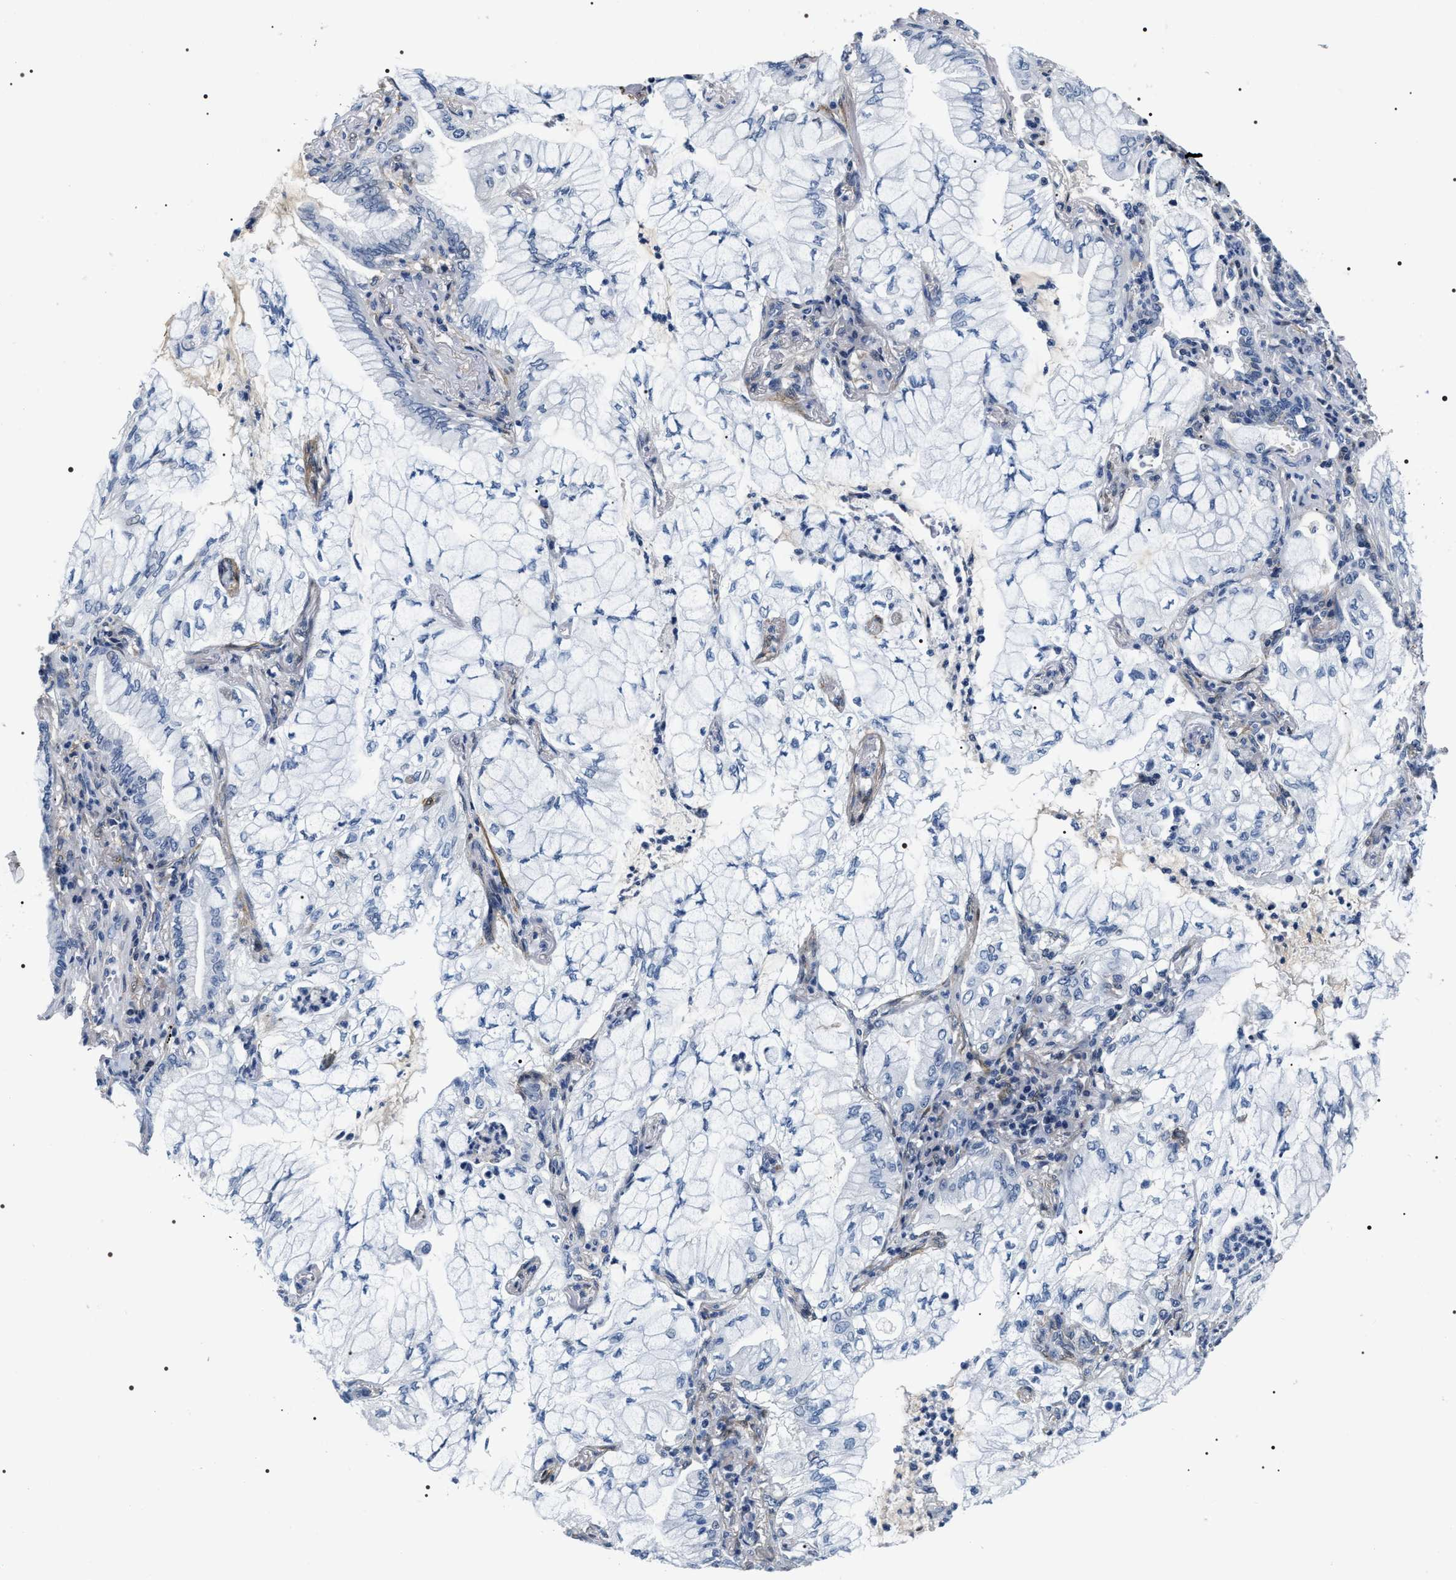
{"staining": {"intensity": "negative", "quantity": "none", "location": "none"}, "tissue": "lung cancer", "cell_type": "Tumor cells", "image_type": "cancer", "snomed": [{"axis": "morphology", "description": "Adenocarcinoma, NOS"}, {"axis": "topography", "description": "Lung"}], "caption": "Human lung cancer stained for a protein using immunohistochemistry displays no expression in tumor cells.", "gene": "BAG2", "patient": {"sex": "female", "age": 70}}